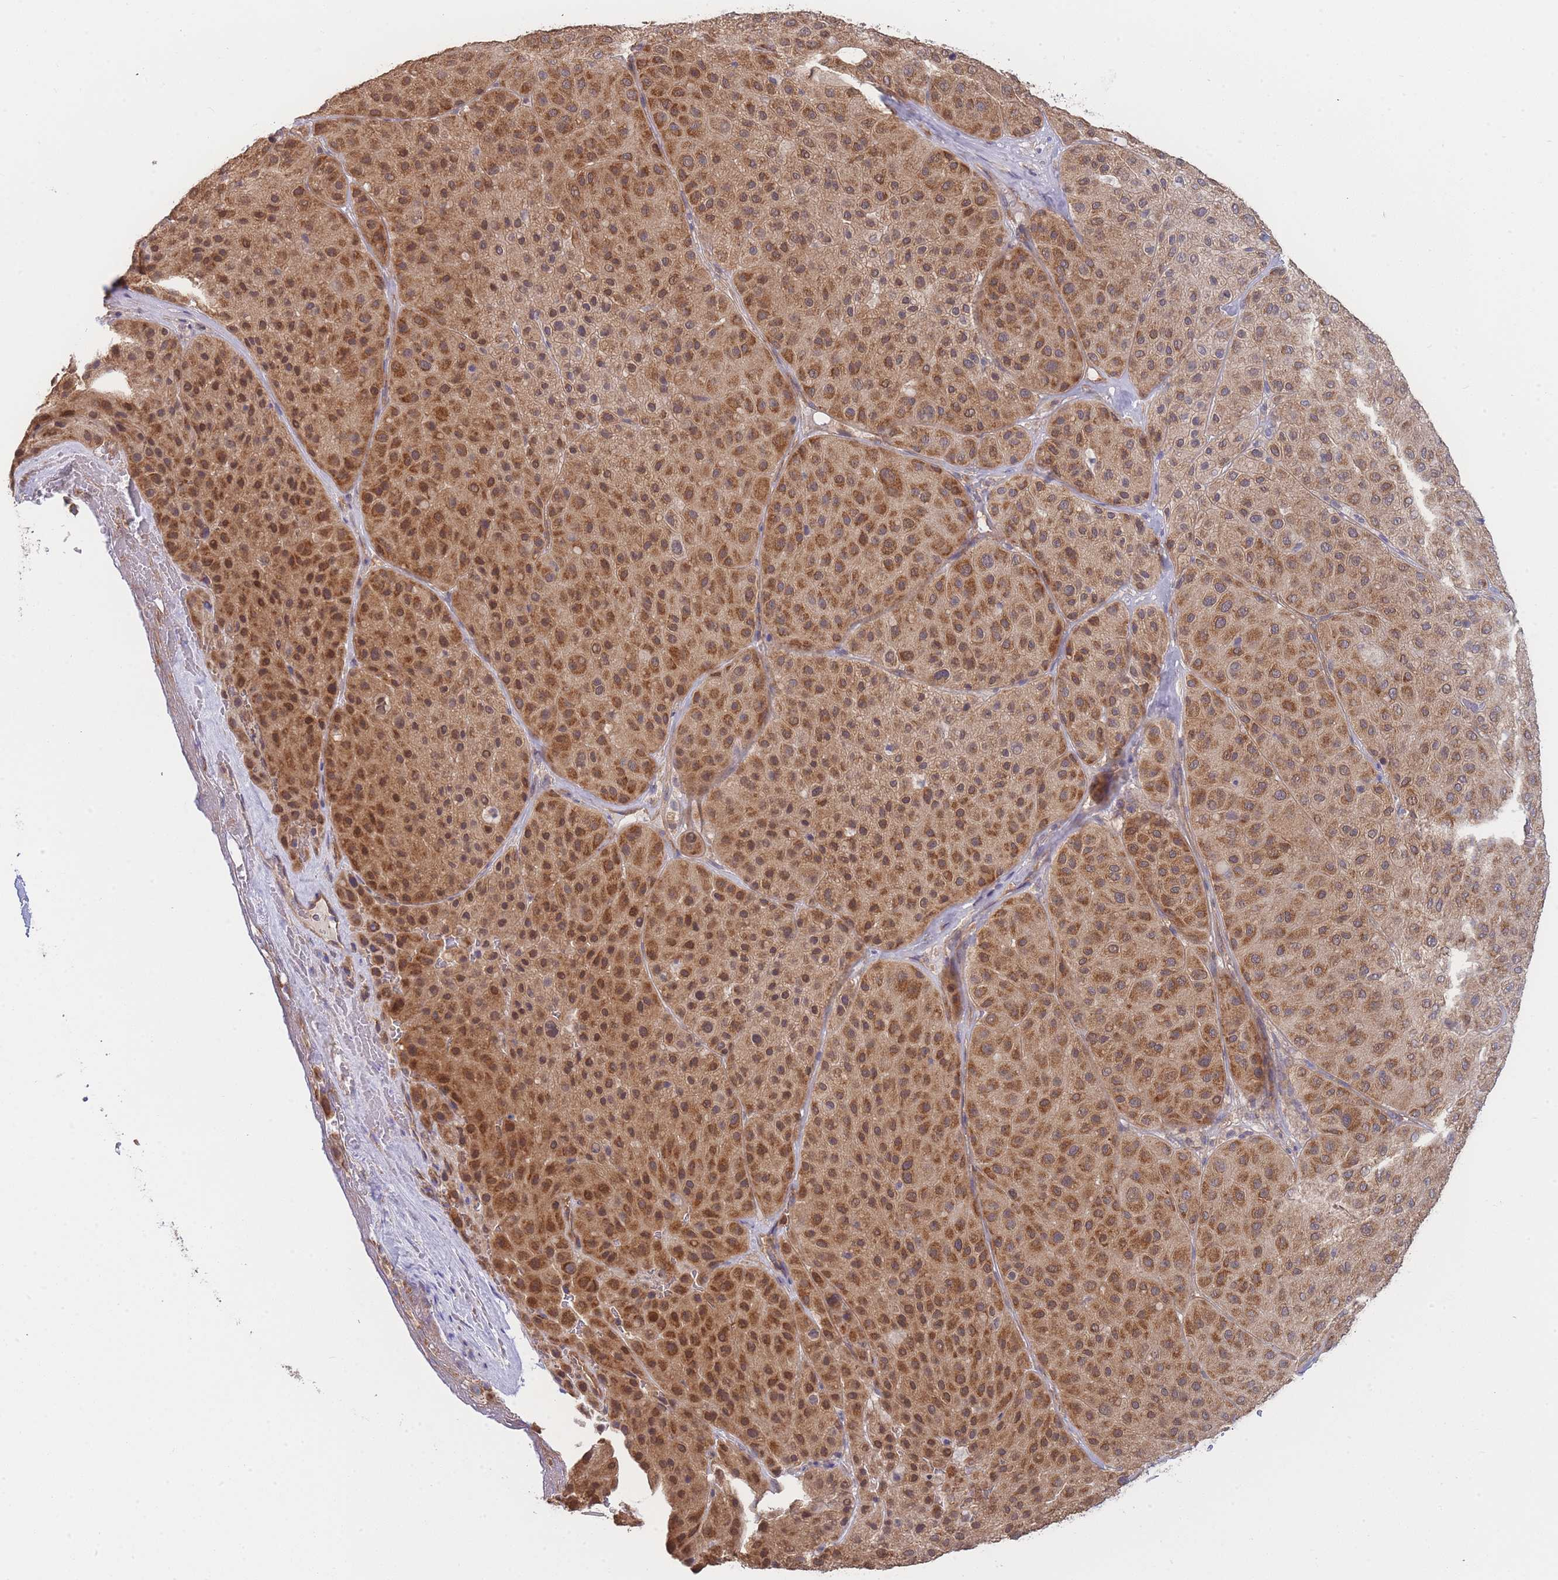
{"staining": {"intensity": "strong", "quantity": ">75%", "location": "cytoplasmic/membranous"}, "tissue": "melanoma", "cell_type": "Tumor cells", "image_type": "cancer", "snomed": [{"axis": "morphology", "description": "Malignant melanoma, Metastatic site"}, {"axis": "topography", "description": "Smooth muscle"}], "caption": "Tumor cells exhibit high levels of strong cytoplasmic/membranous expression in about >75% of cells in human malignant melanoma (metastatic site).", "gene": "MRPS18B", "patient": {"sex": "male", "age": 41}}